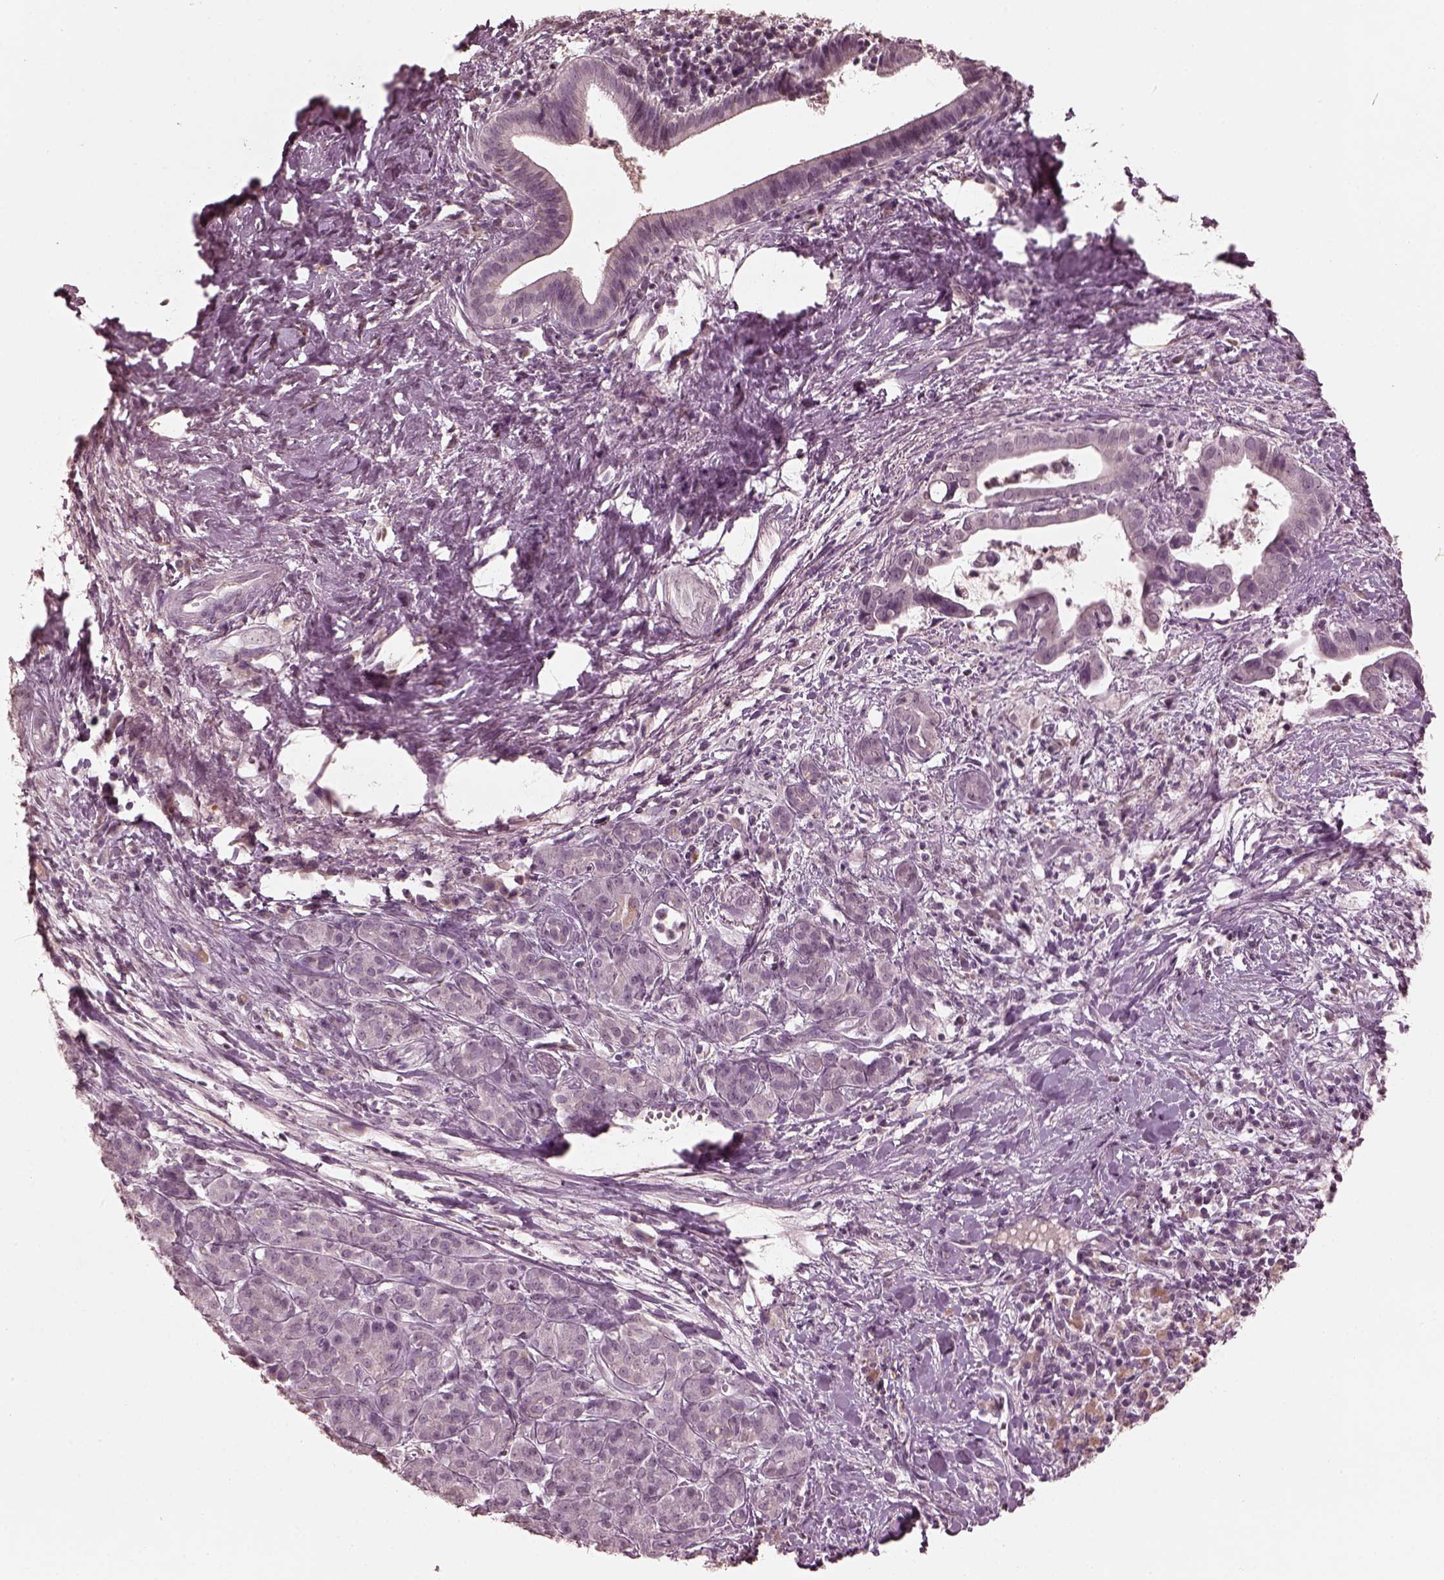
{"staining": {"intensity": "negative", "quantity": "none", "location": "none"}, "tissue": "pancreatic cancer", "cell_type": "Tumor cells", "image_type": "cancer", "snomed": [{"axis": "morphology", "description": "Adenocarcinoma, NOS"}, {"axis": "topography", "description": "Pancreas"}], "caption": "IHC of human pancreatic adenocarcinoma displays no staining in tumor cells.", "gene": "KRT79", "patient": {"sex": "male", "age": 61}}